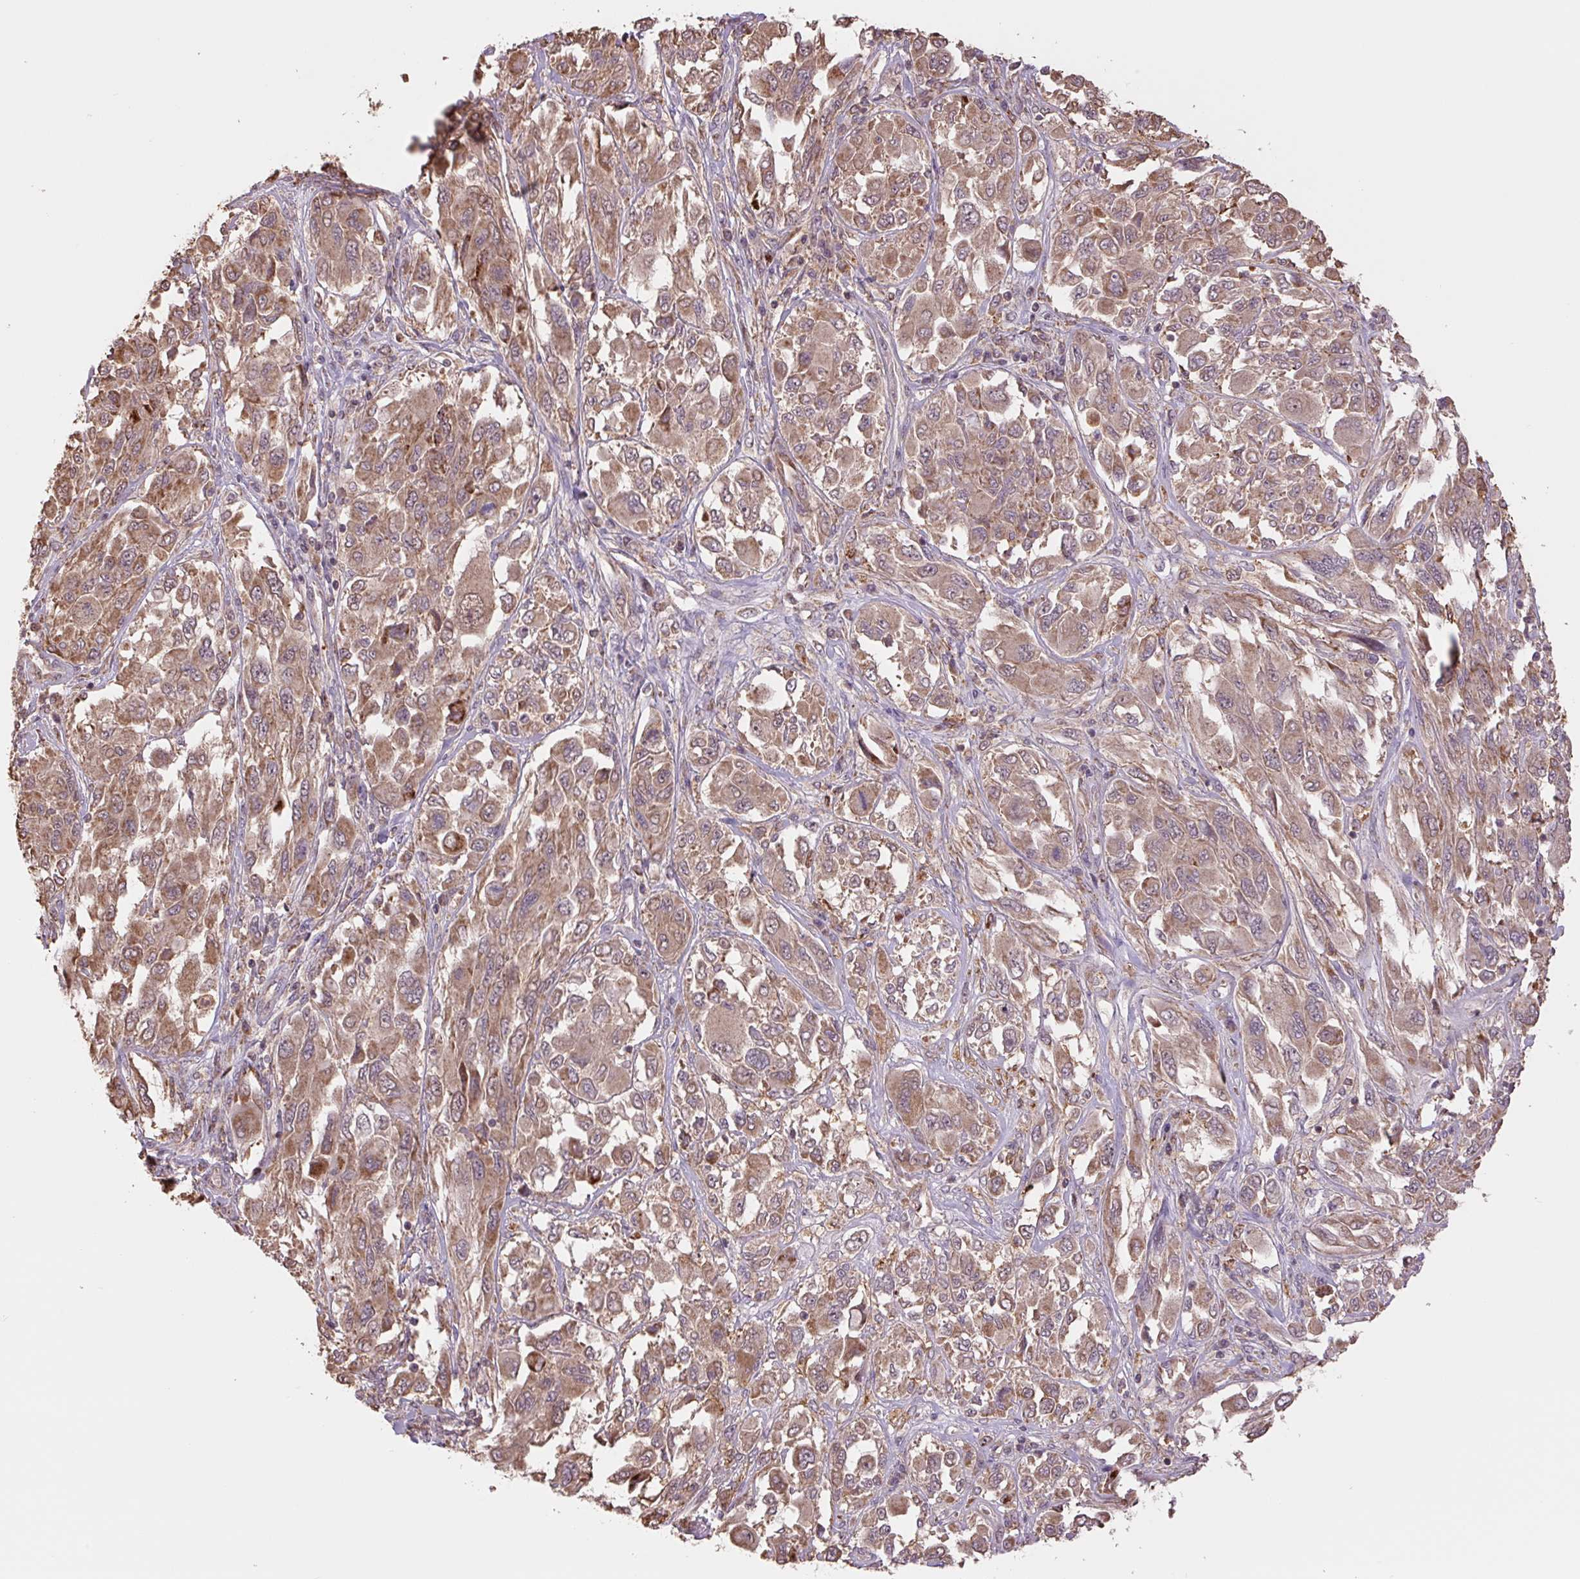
{"staining": {"intensity": "moderate", "quantity": ">75%", "location": "cytoplasmic/membranous"}, "tissue": "melanoma", "cell_type": "Tumor cells", "image_type": "cancer", "snomed": [{"axis": "morphology", "description": "Malignant melanoma, NOS"}, {"axis": "topography", "description": "Skin"}], "caption": "Malignant melanoma stained for a protein (brown) exhibits moderate cytoplasmic/membranous positive expression in approximately >75% of tumor cells.", "gene": "TMEM160", "patient": {"sex": "female", "age": 91}}